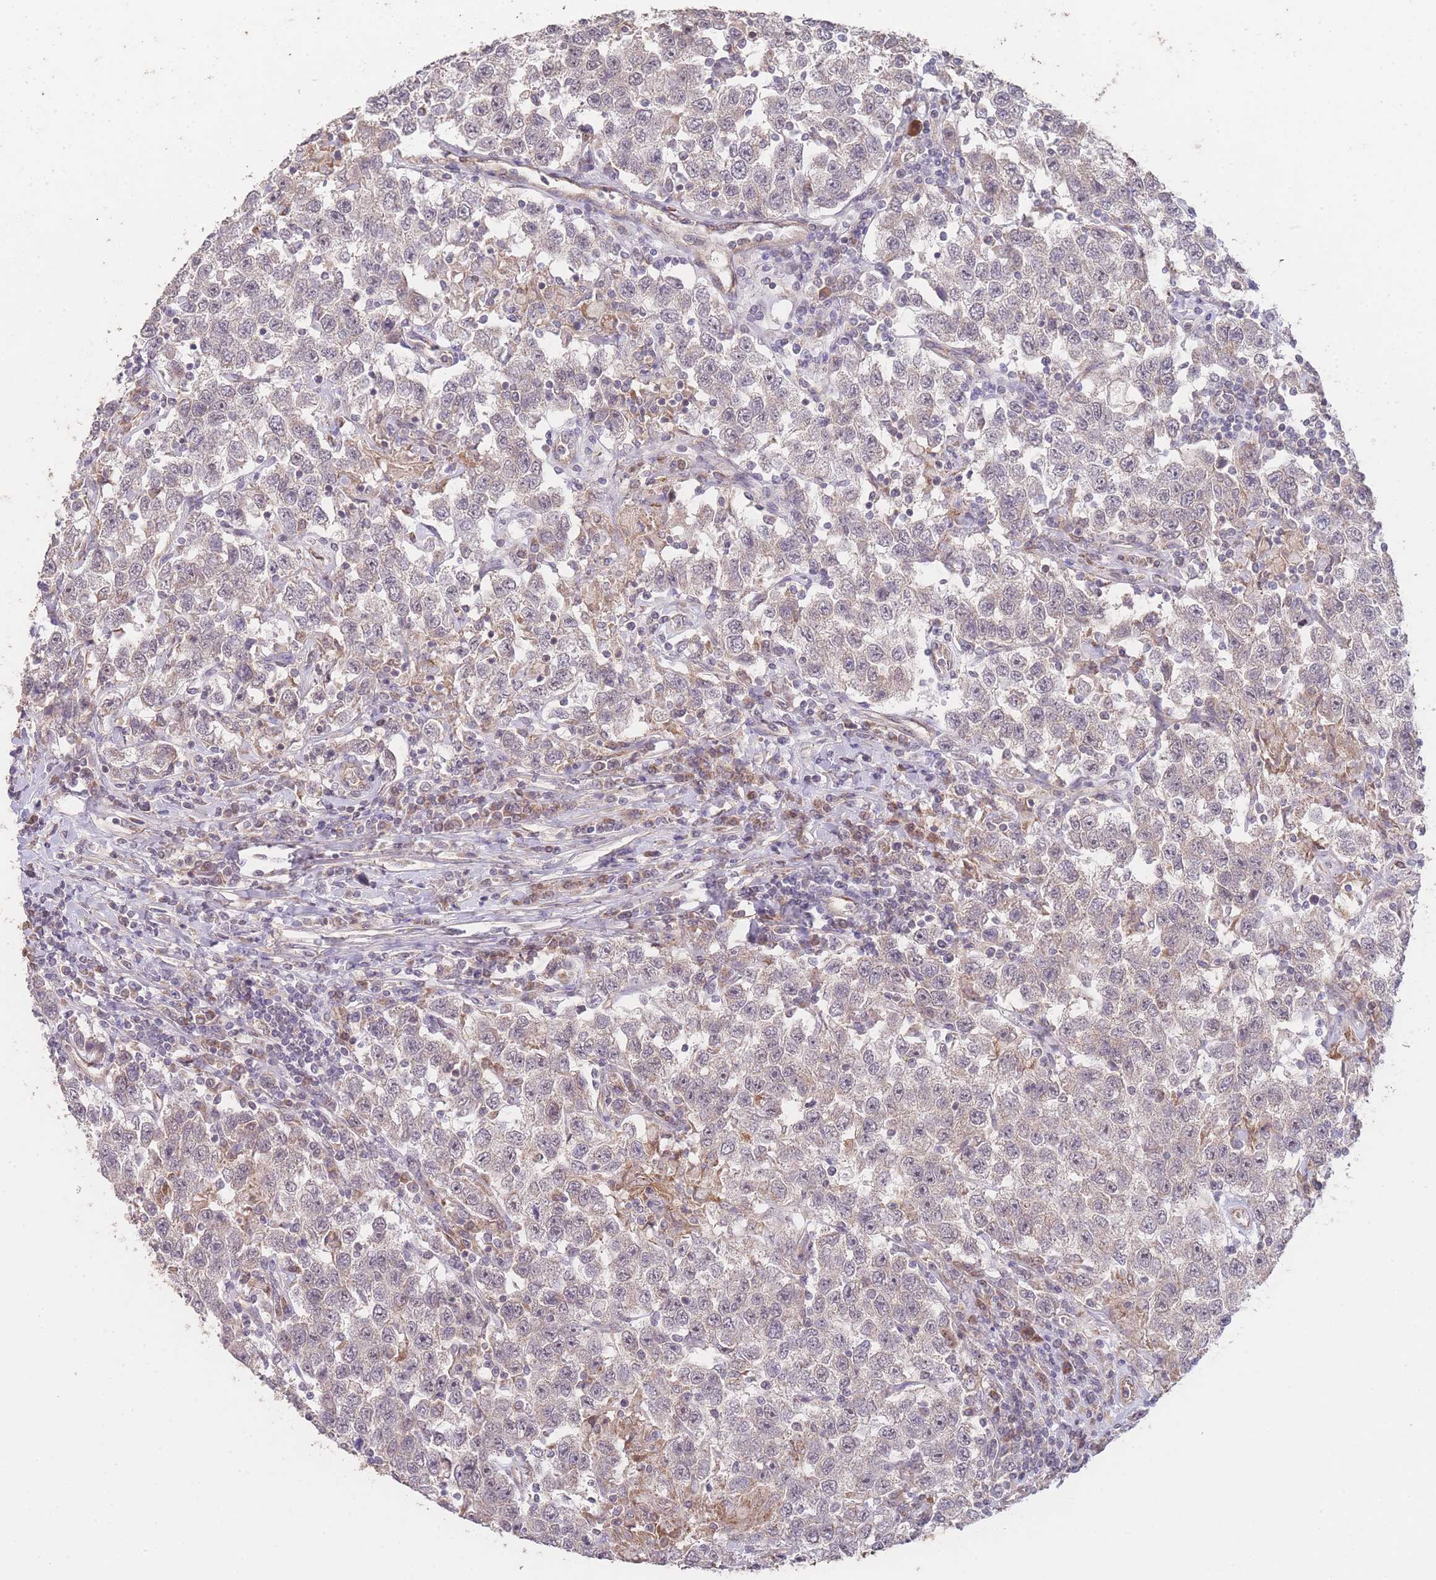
{"staining": {"intensity": "negative", "quantity": "none", "location": "none"}, "tissue": "testis cancer", "cell_type": "Tumor cells", "image_type": "cancer", "snomed": [{"axis": "morphology", "description": "Seminoma, NOS"}, {"axis": "topography", "description": "Testis"}], "caption": "This is an immunohistochemistry (IHC) photomicrograph of human seminoma (testis). There is no expression in tumor cells.", "gene": "PXMP4", "patient": {"sex": "male", "age": 41}}